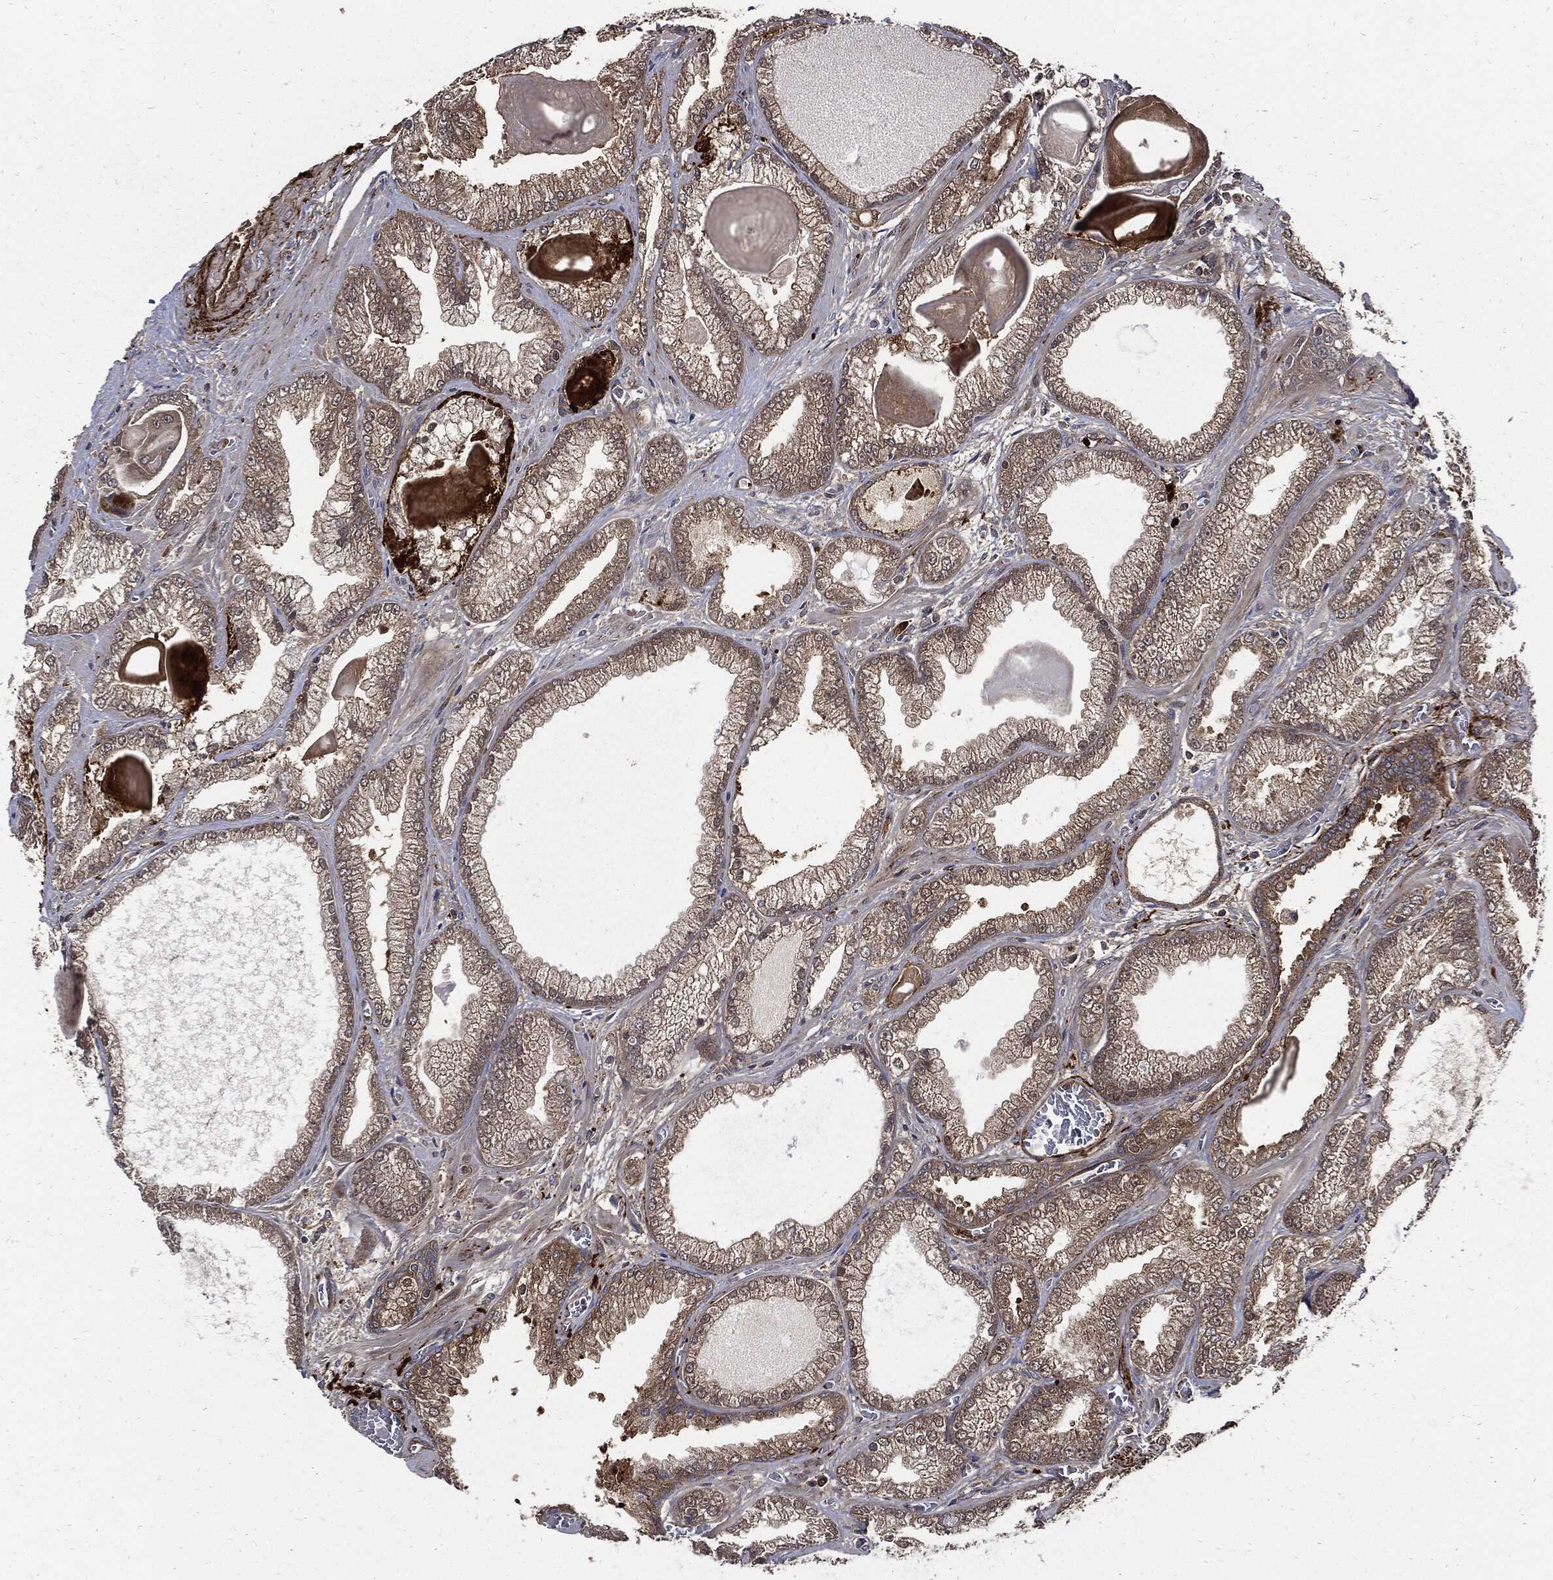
{"staining": {"intensity": "moderate", "quantity": "<25%", "location": "cytoplasmic/membranous"}, "tissue": "prostate cancer", "cell_type": "Tumor cells", "image_type": "cancer", "snomed": [{"axis": "morphology", "description": "Adenocarcinoma, Low grade"}, {"axis": "topography", "description": "Prostate"}], "caption": "The micrograph exhibits staining of low-grade adenocarcinoma (prostate), revealing moderate cytoplasmic/membranous protein staining (brown color) within tumor cells.", "gene": "CLU", "patient": {"sex": "male", "age": 57}}